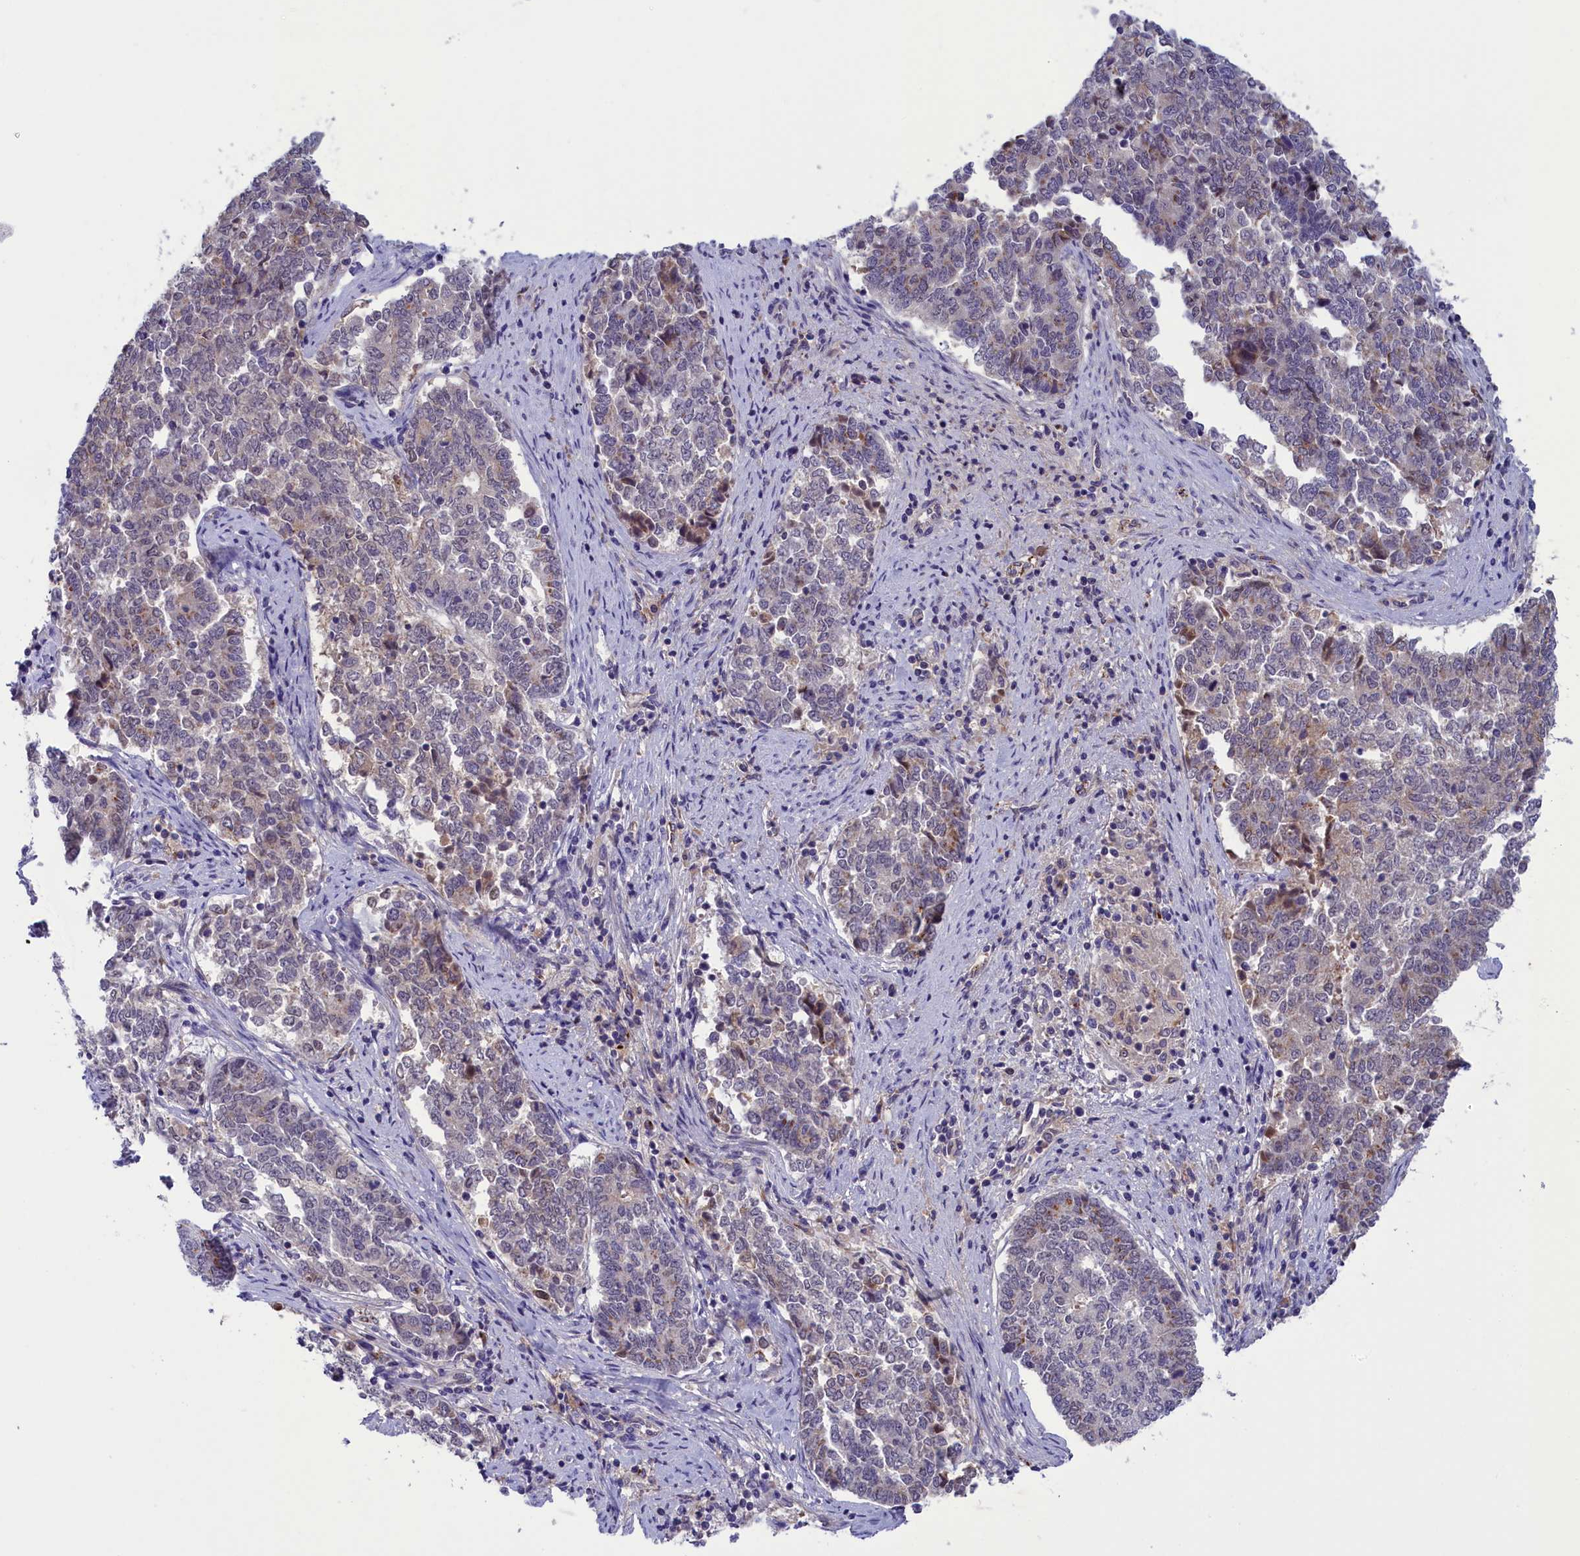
{"staining": {"intensity": "negative", "quantity": "none", "location": "none"}, "tissue": "endometrial cancer", "cell_type": "Tumor cells", "image_type": "cancer", "snomed": [{"axis": "morphology", "description": "Adenocarcinoma, NOS"}, {"axis": "topography", "description": "Endometrium"}], "caption": "Endometrial adenocarcinoma was stained to show a protein in brown. There is no significant expression in tumor cells. (DAB immunohistochemistry (IHC) with hematoxylin counter stain).", "gene": "STYX", "patient": {"sex": "female", "age": 80}}